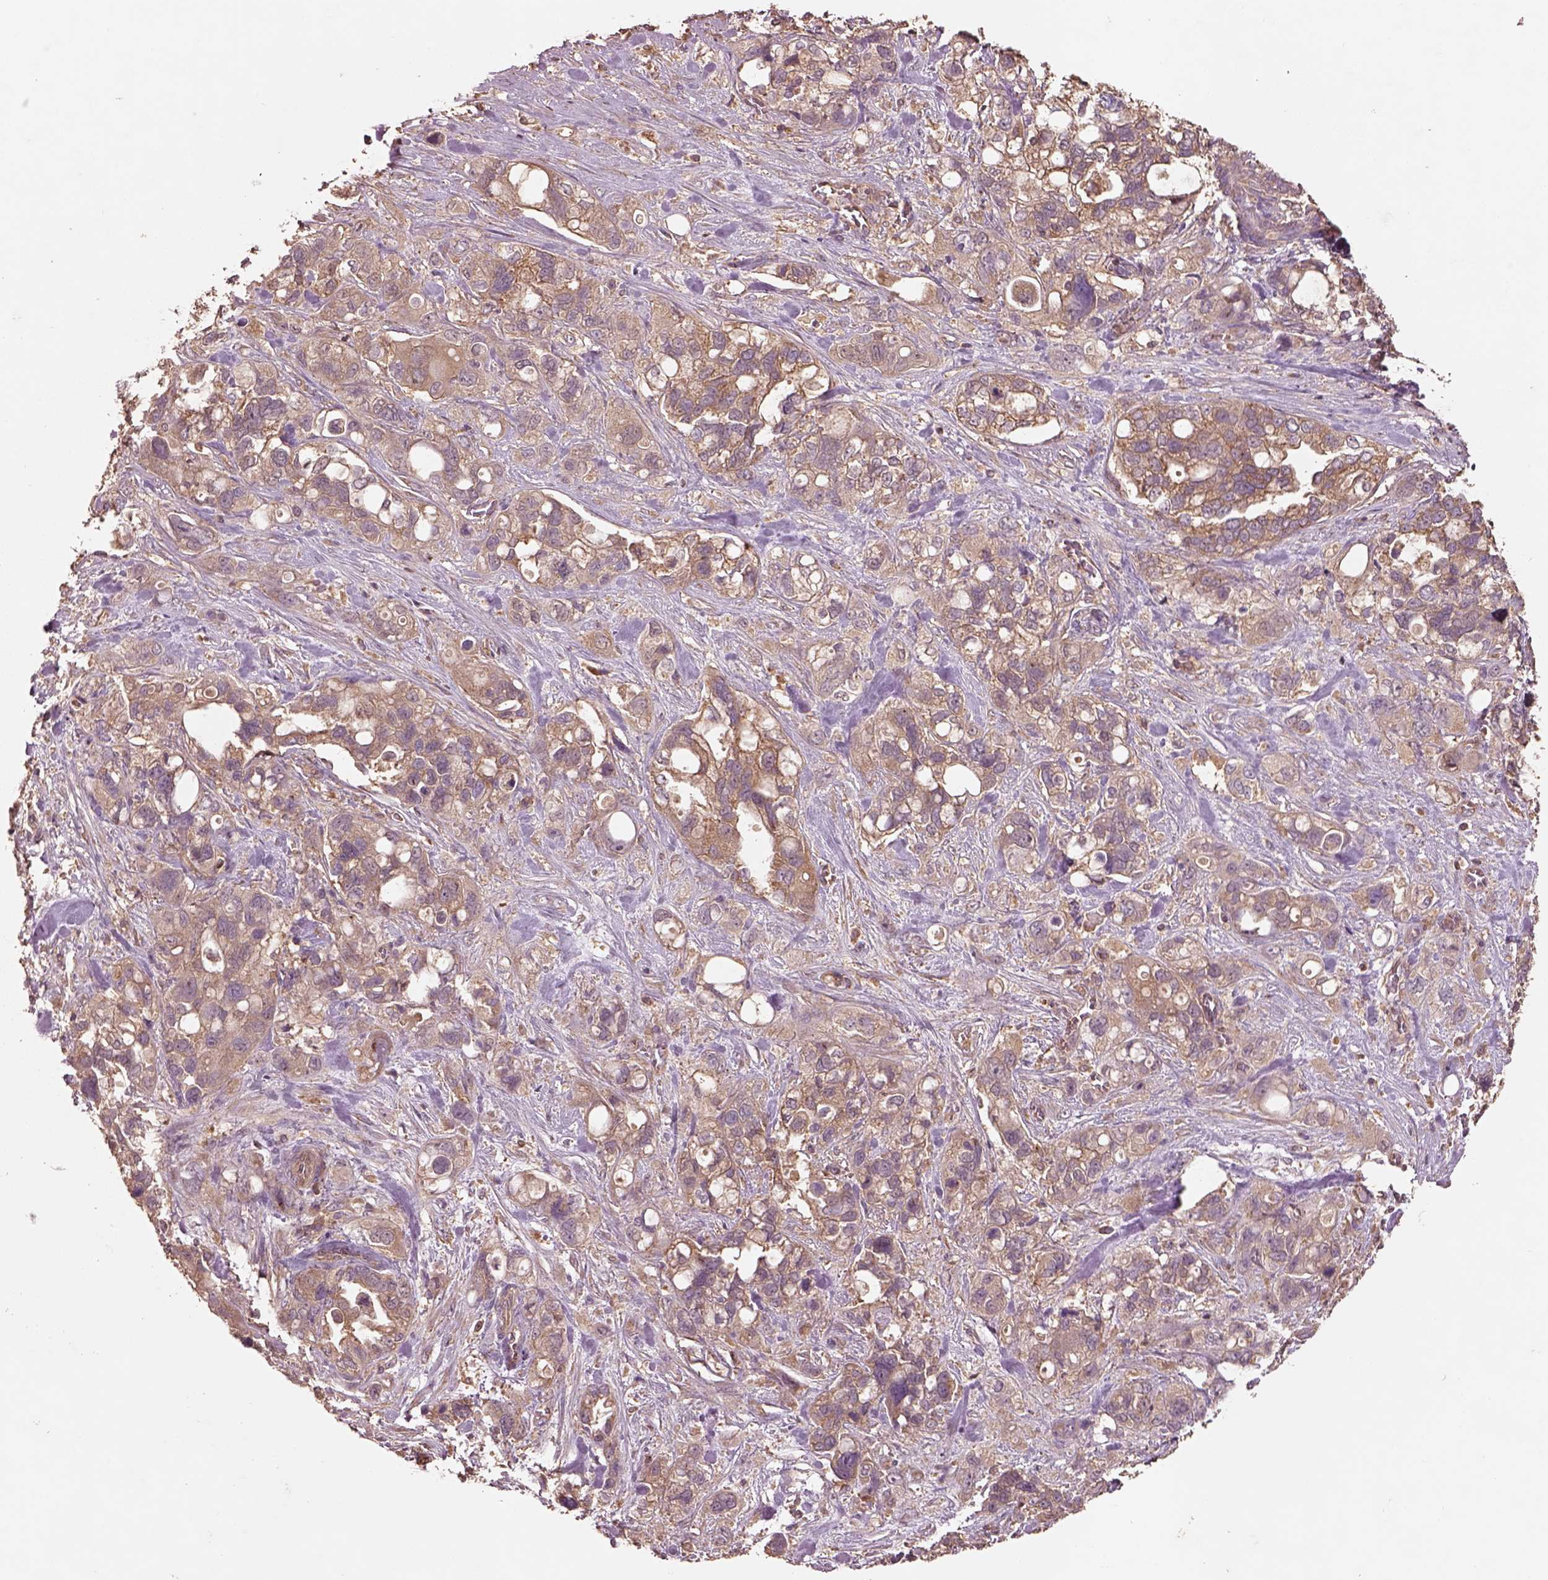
{"staining": {"intensity": "weak", "quantity": ">75%", "location": "cytoplasmic/membranous"}, "tissue": "stomach cancer", "cell_type": "Tumor cells", "image_type": "cancer", "snomed": [{"axis": "morphology", "description": "Adenocarcinoma, NOS"}, {"axis": "topography", "description": "Stomach, upper"}], "caption": "Weak cytoplasmic/membranous protein expression is appreciated in approximately >75% of tumor cells in stomach cancer.", "gene": "TRADD", "patient": {"sex": "female", "age": 81}}